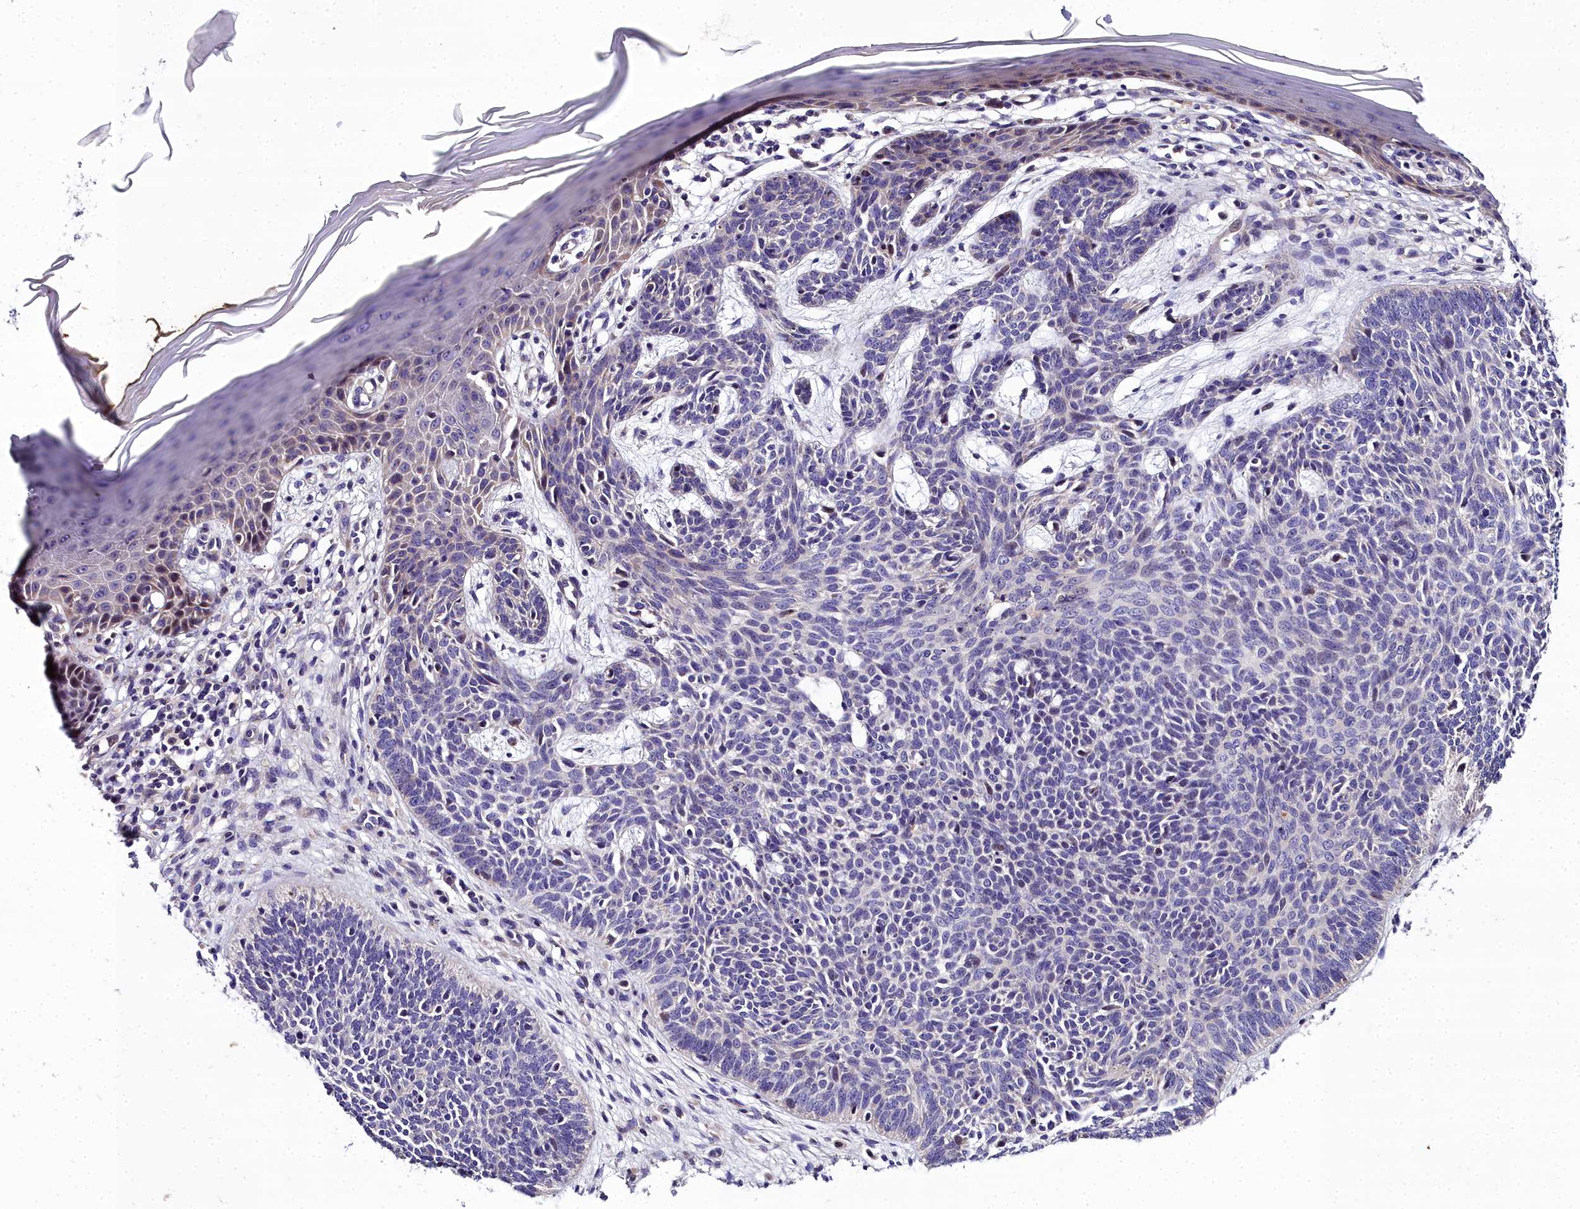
{"staining": {"intensity": "negative", "quantity": "none", "location": "none"}, "tissue": "skin cancer", "cell_type": "Tumor cells", "image_type": "cancer", "snomed": [{"axis": "morphology", "description": "Basal cell carcinoma"}, {"axis": "topography", "description": "Skin"}], "caption": "Immunohistochemical staining of human basal cell carcinoma (skin) shows no significant expression in tumor cells.", "gene": "NT5M", "patient": {"sex": "female", "age": 66}}